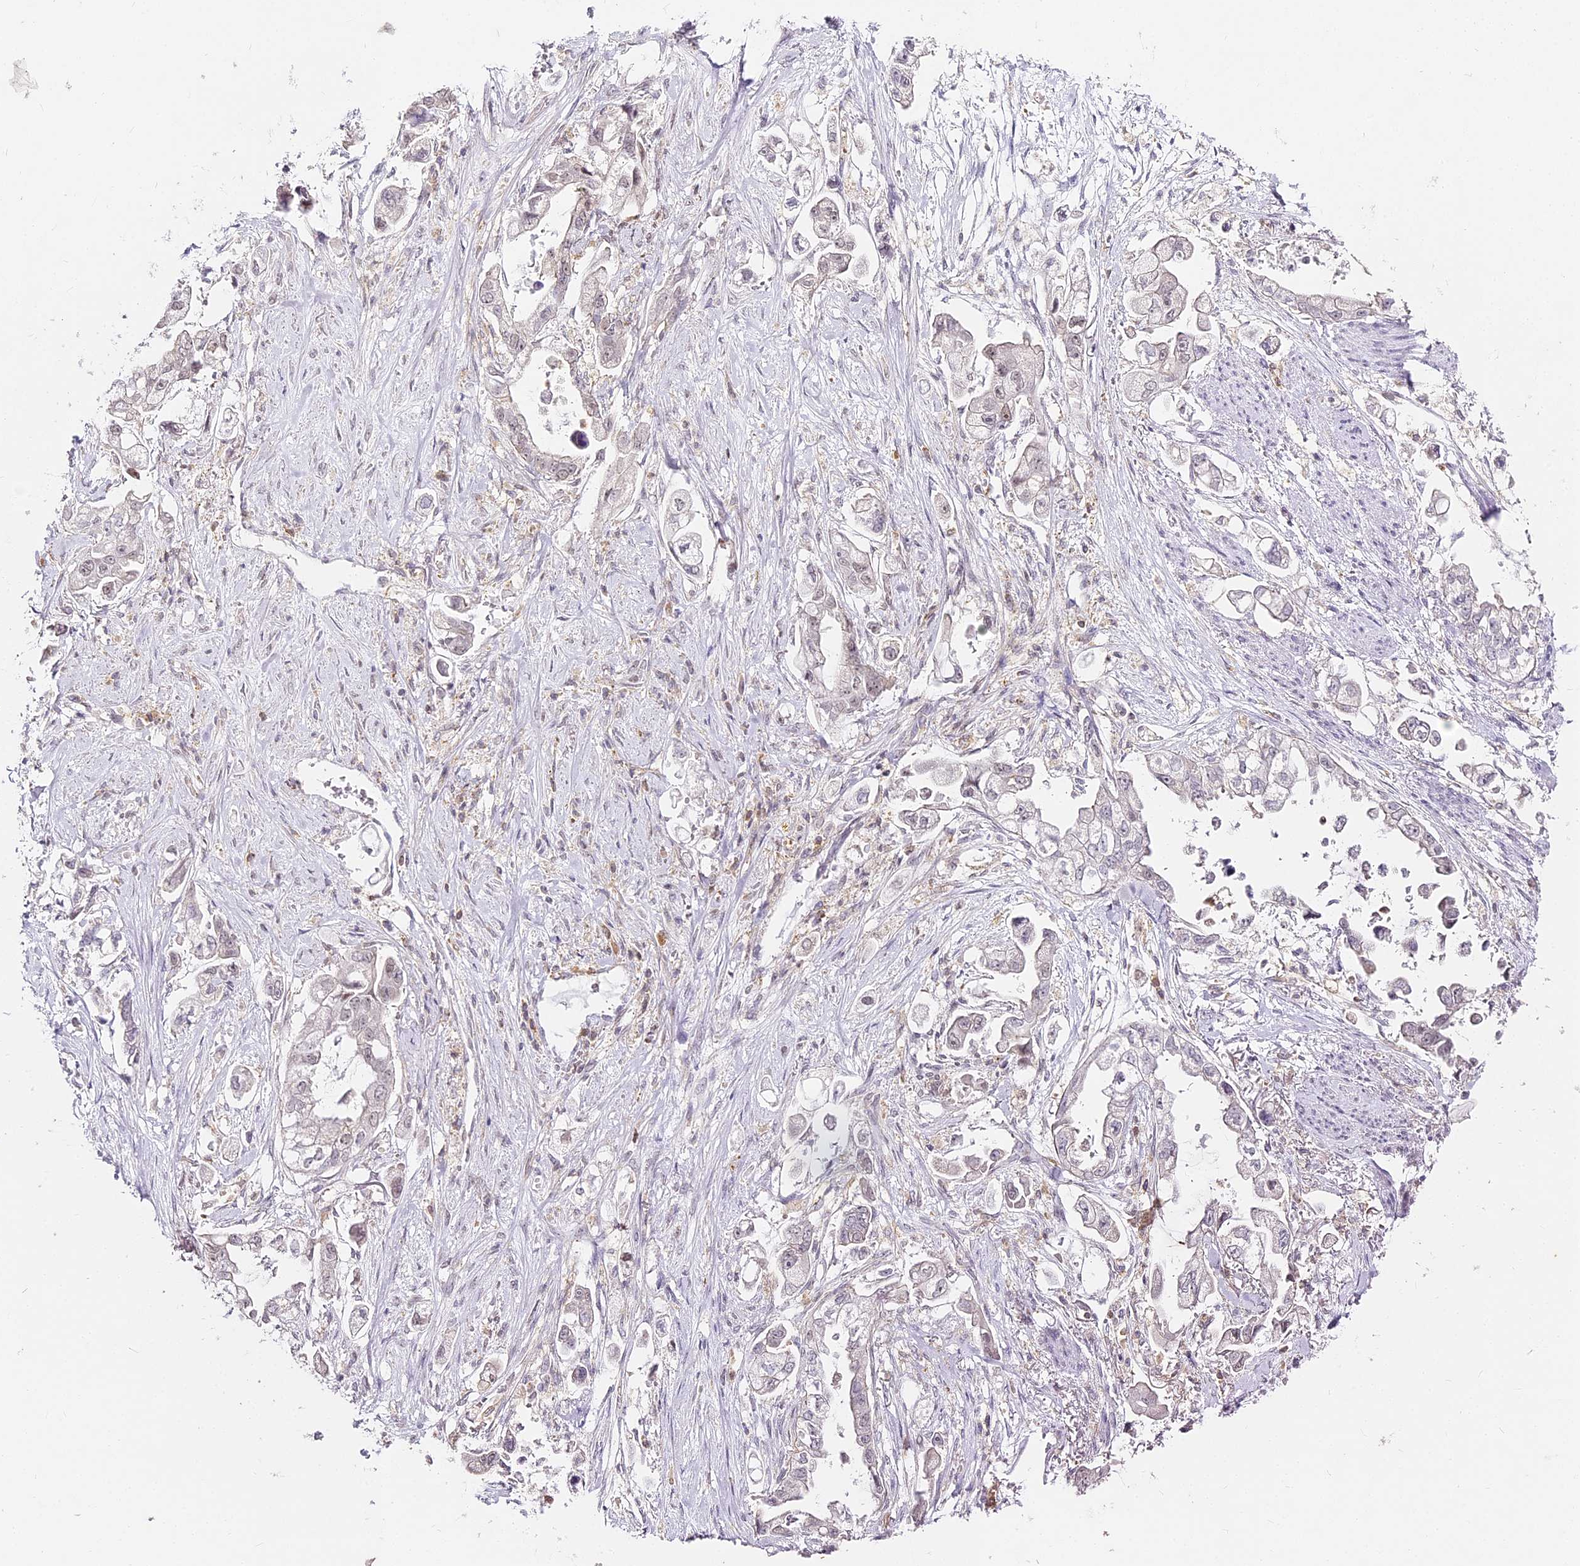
{"staining": {"intensity": "negative", "quantity": "none", "location": "none"}, "tissue": "stomach cancer", "cell_type": "Tumor cells", "image_type": "cancer", "snomed": [{"axis": "morphology", "description": "Adenocarcinoma, NOS"}, {"axis": "topography", "description": "Stomach"}], "caption": "IHC photomicrograph of neoplastic tissue: human stomach cancer (adenocarcinoma) stained with DAB reveals no significant protein expression in tumor cells.", "gene": "DOCK2", "patient": {"sex": "male", "age": 62}}